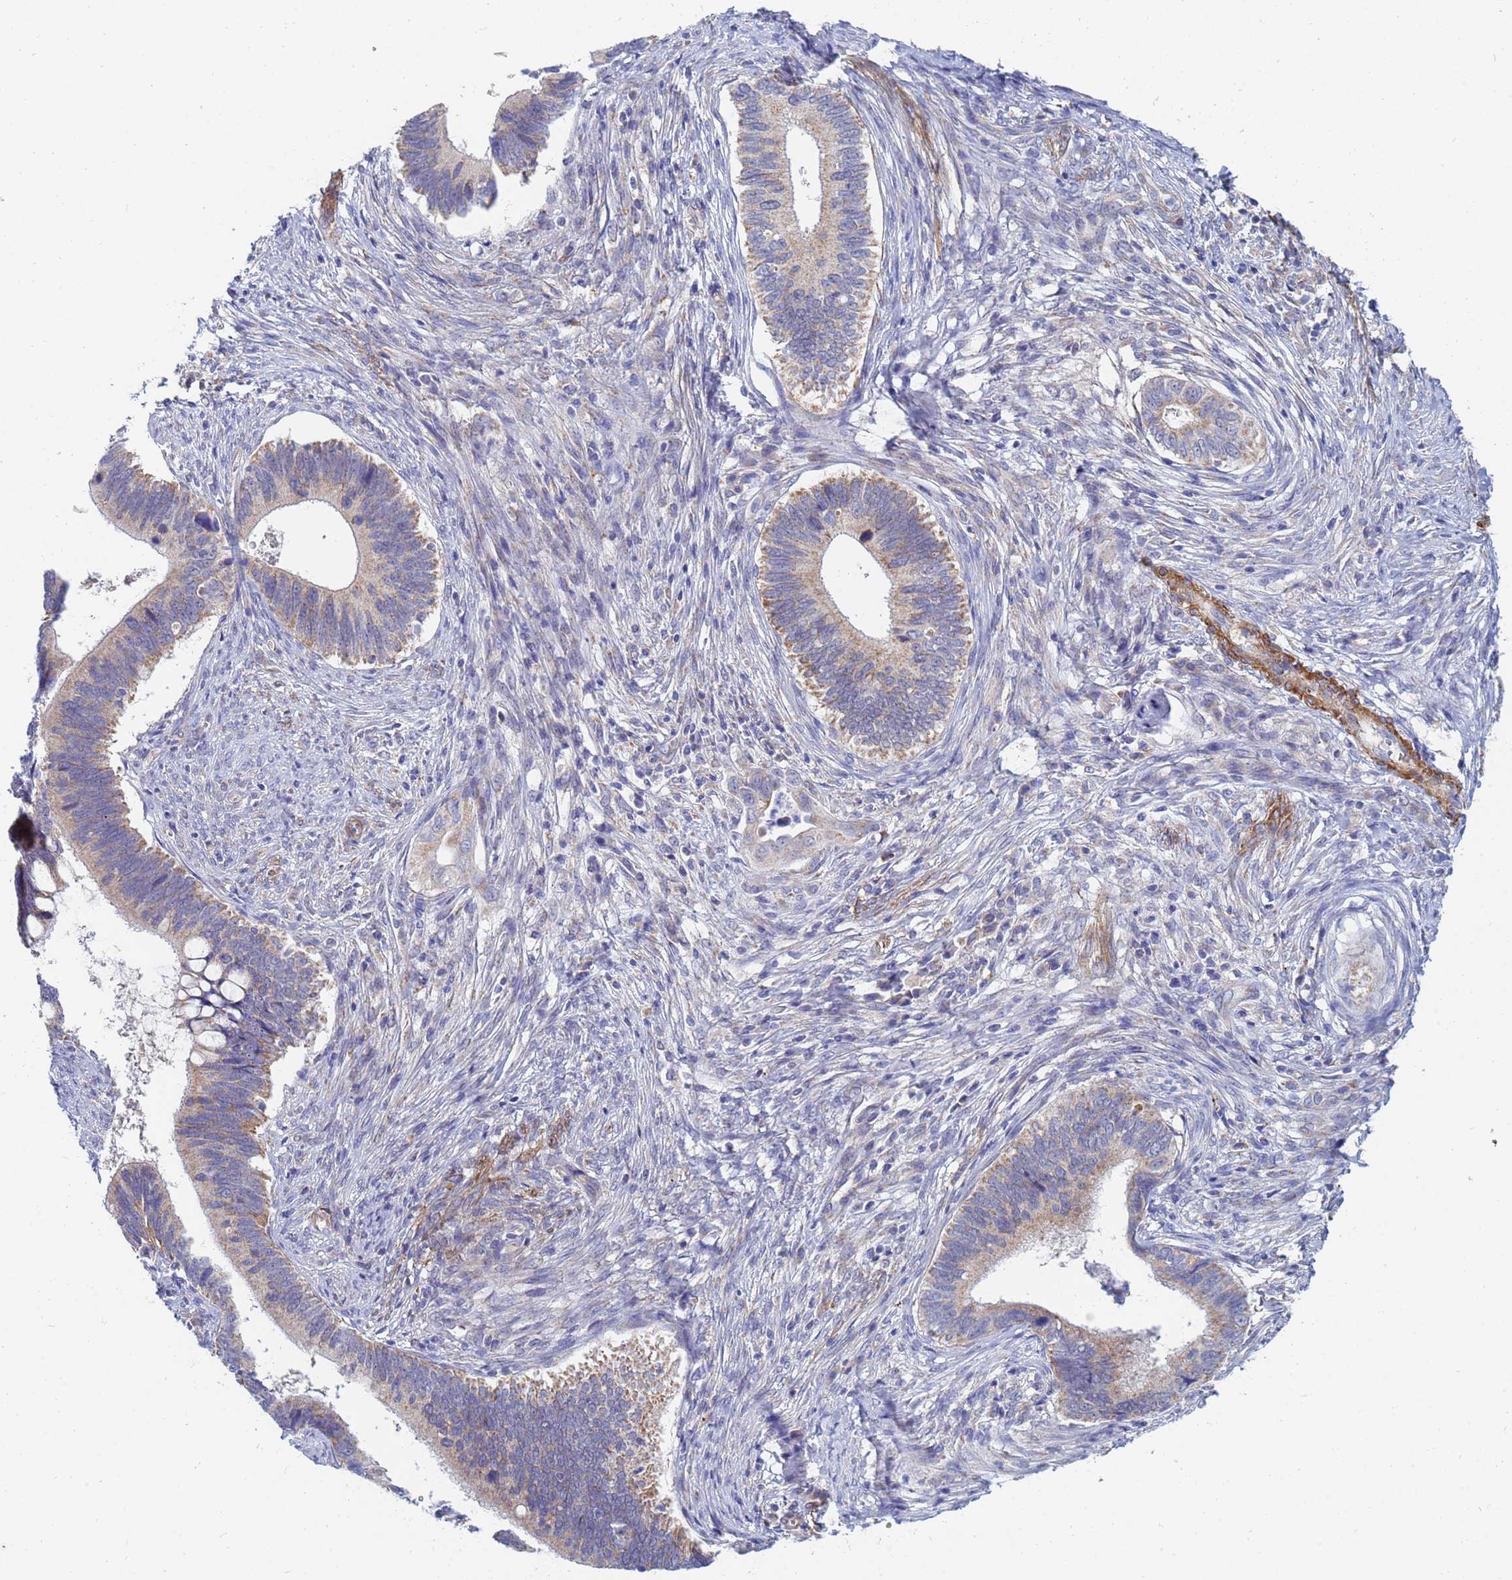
{"staining": {"intensity": "moderate", "quantity": "25%-75%", "location": "cytoplasmic/membranous"}, "tissue": "cervical cancer", "cell_type": "Tumor cells", "image_type": "cancer", "snomed": [{"axis": "morphology", "description": "Adenocarcinoma, NOS"}, {"axis": "topography", "description": "Cervix"}], "caption": "Moderate cytoplasmic/membranous expression for a protein is present in approximately 25%-75% of tumor cells of adenocarcinoma (cervical) using IHC.", "gene": "SDR39U1", "patient": {"sex": "female", "age": 42}}